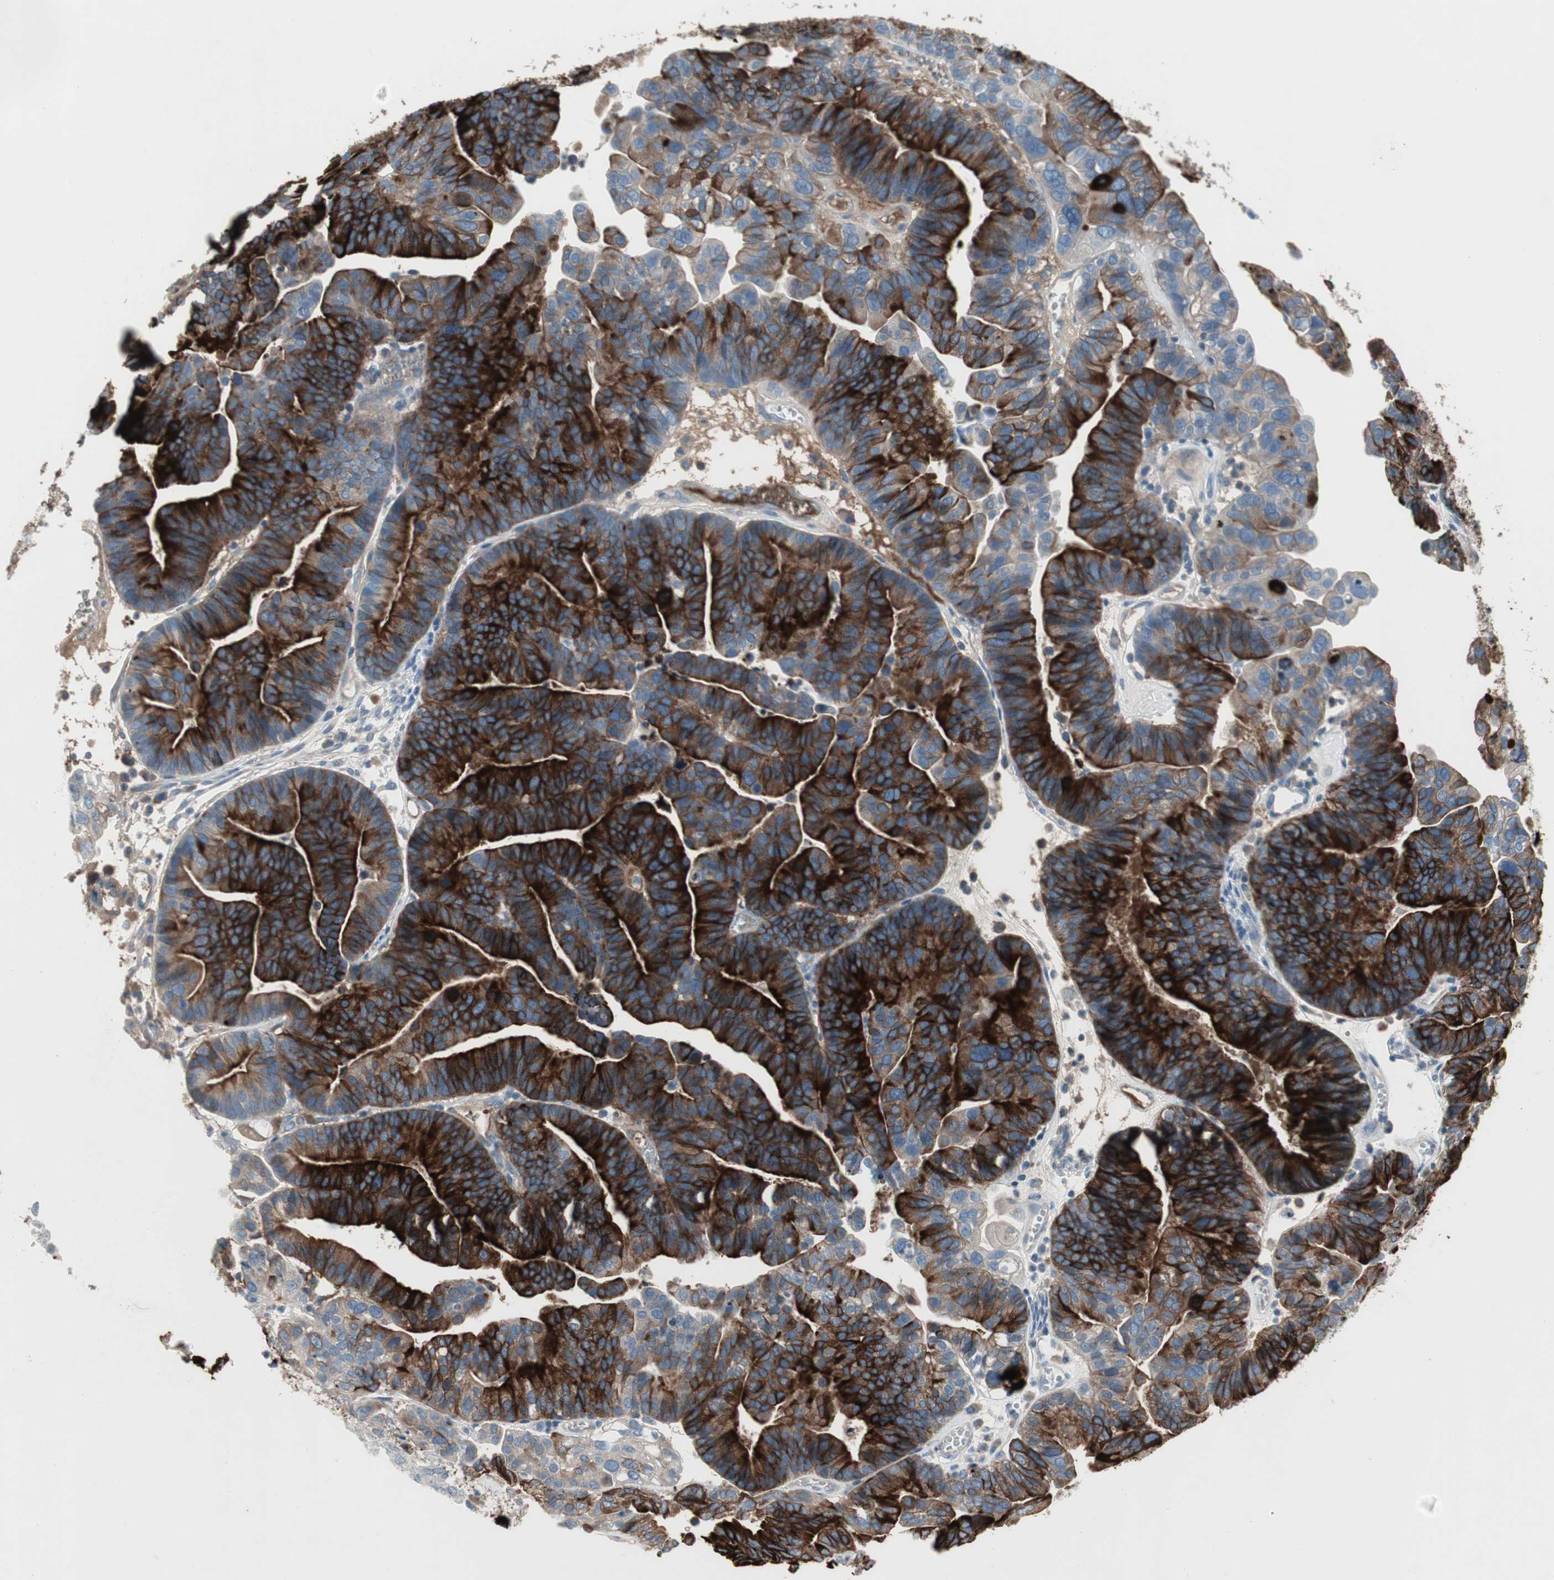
{"staining": {"intensity": "strong", "quantity": ">75%", "location": "cytoplasmic/membranous"}, "tissue": "ovarian cancer", "cell_type": "Tumor cells", "image_type": "cancer", "snomed": [{"axis": "morphology", "description": "Cystadenocarcinoma, serous, NOS"}, {"axis": "topography", "description": "Ovary"}], "caption": "About >75% of tumor cells in ovarian serous cystadenocarcinoma show strong cytoplasmic/membranous protein positivity as visualized by brown immunohistochemical staining.", "gene": "PIGR", "patient": {"sex": "female", "age": 56}}